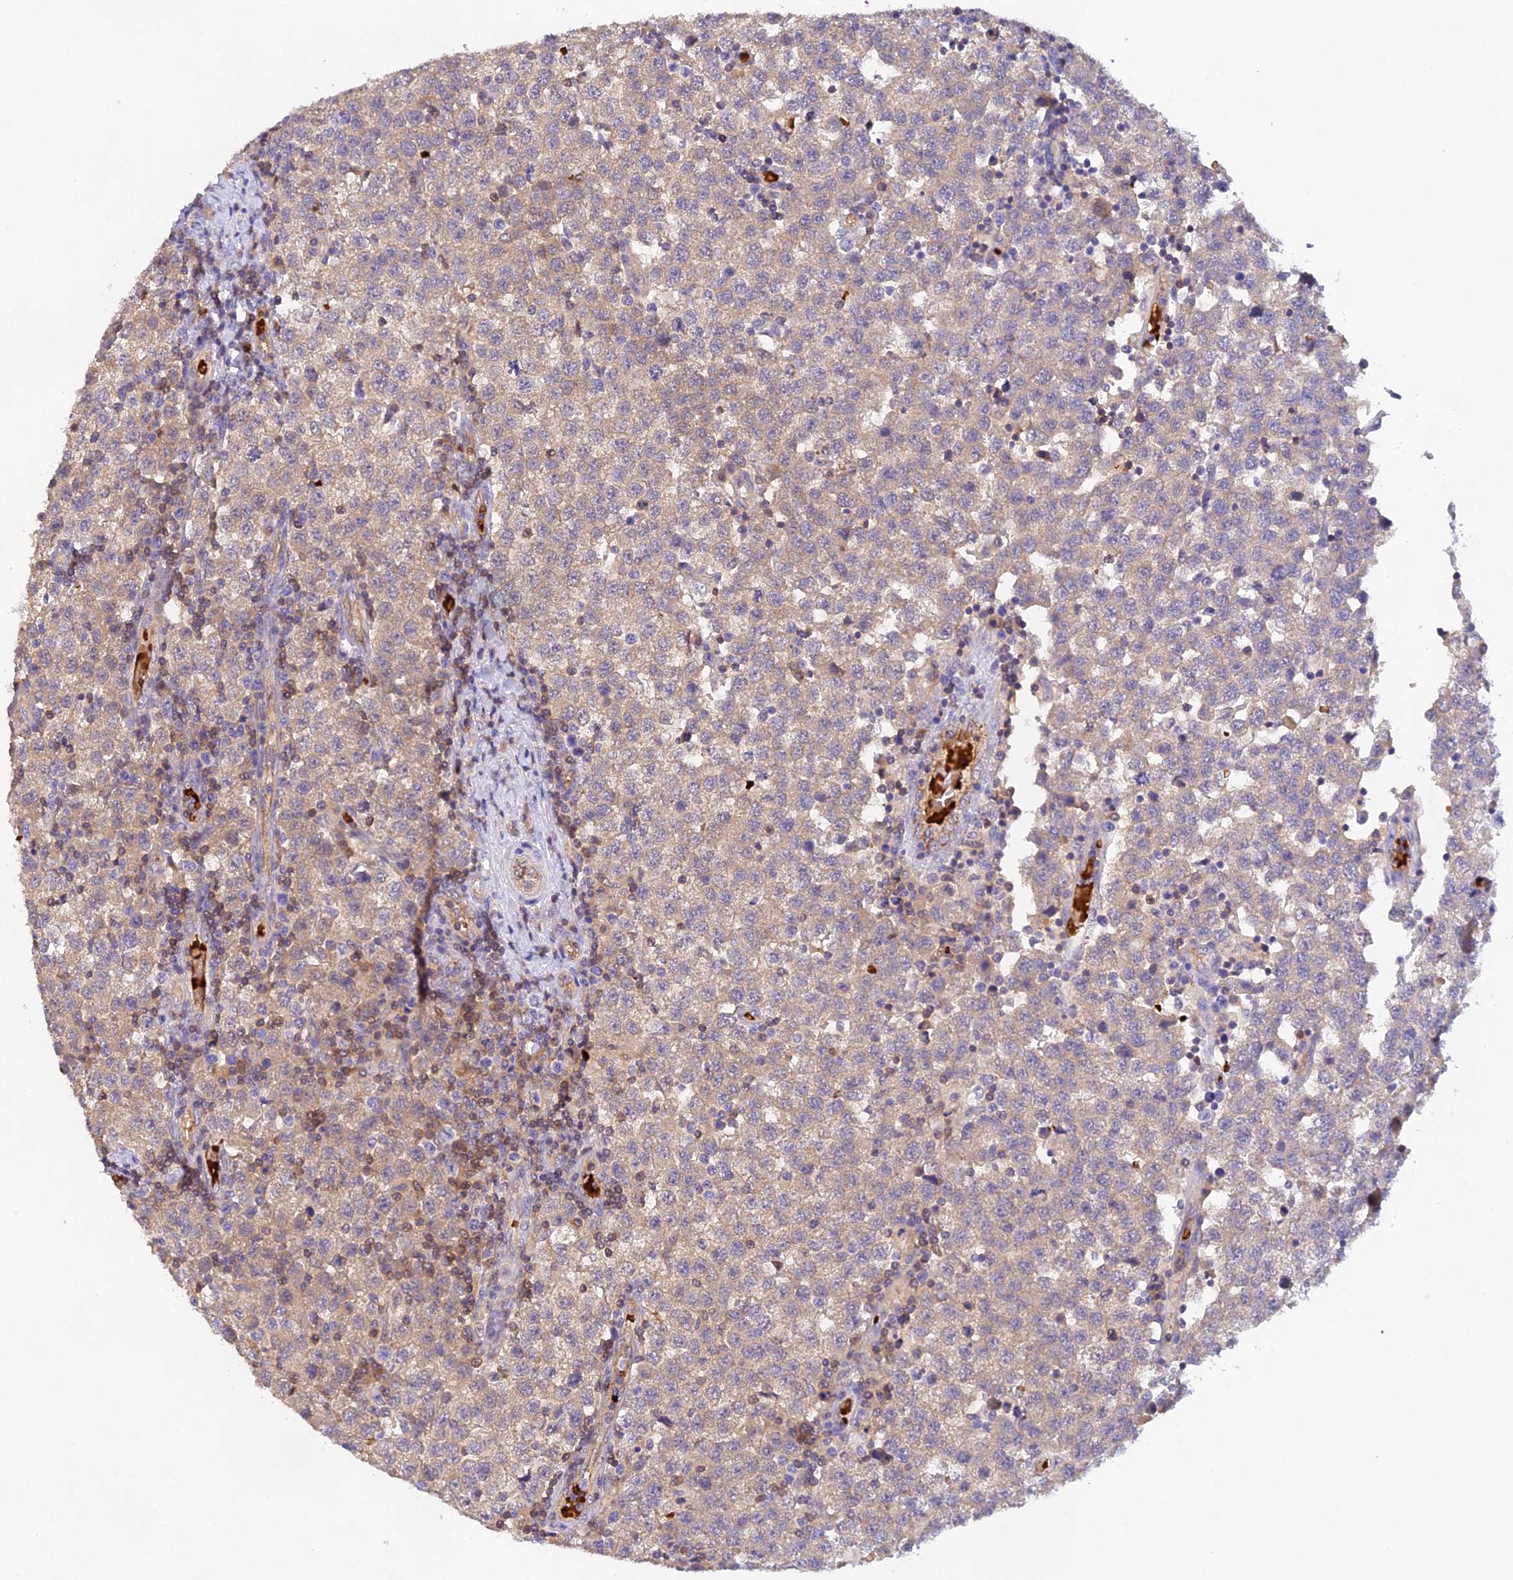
{"staining": {"intensity": "weak", "quantity": ">75%", "location": "cytoplasmic/membranous"}, "tissue": "testis cancer", "cell_type": "Tumor cells", "image_type": "cancer", "snomed": [{"axis": "morphology", "description": "Seminoma, NOS"}, {"axis": "topography", "description": "Testis"}], "caption": "A histopathology image of human testis seminoma stained for a protein reveals weak cytoplasmic/membranous brown staining in tumor cells.", "gene": "HDHD2", "patient": {"sex": "male", "age": 34}}